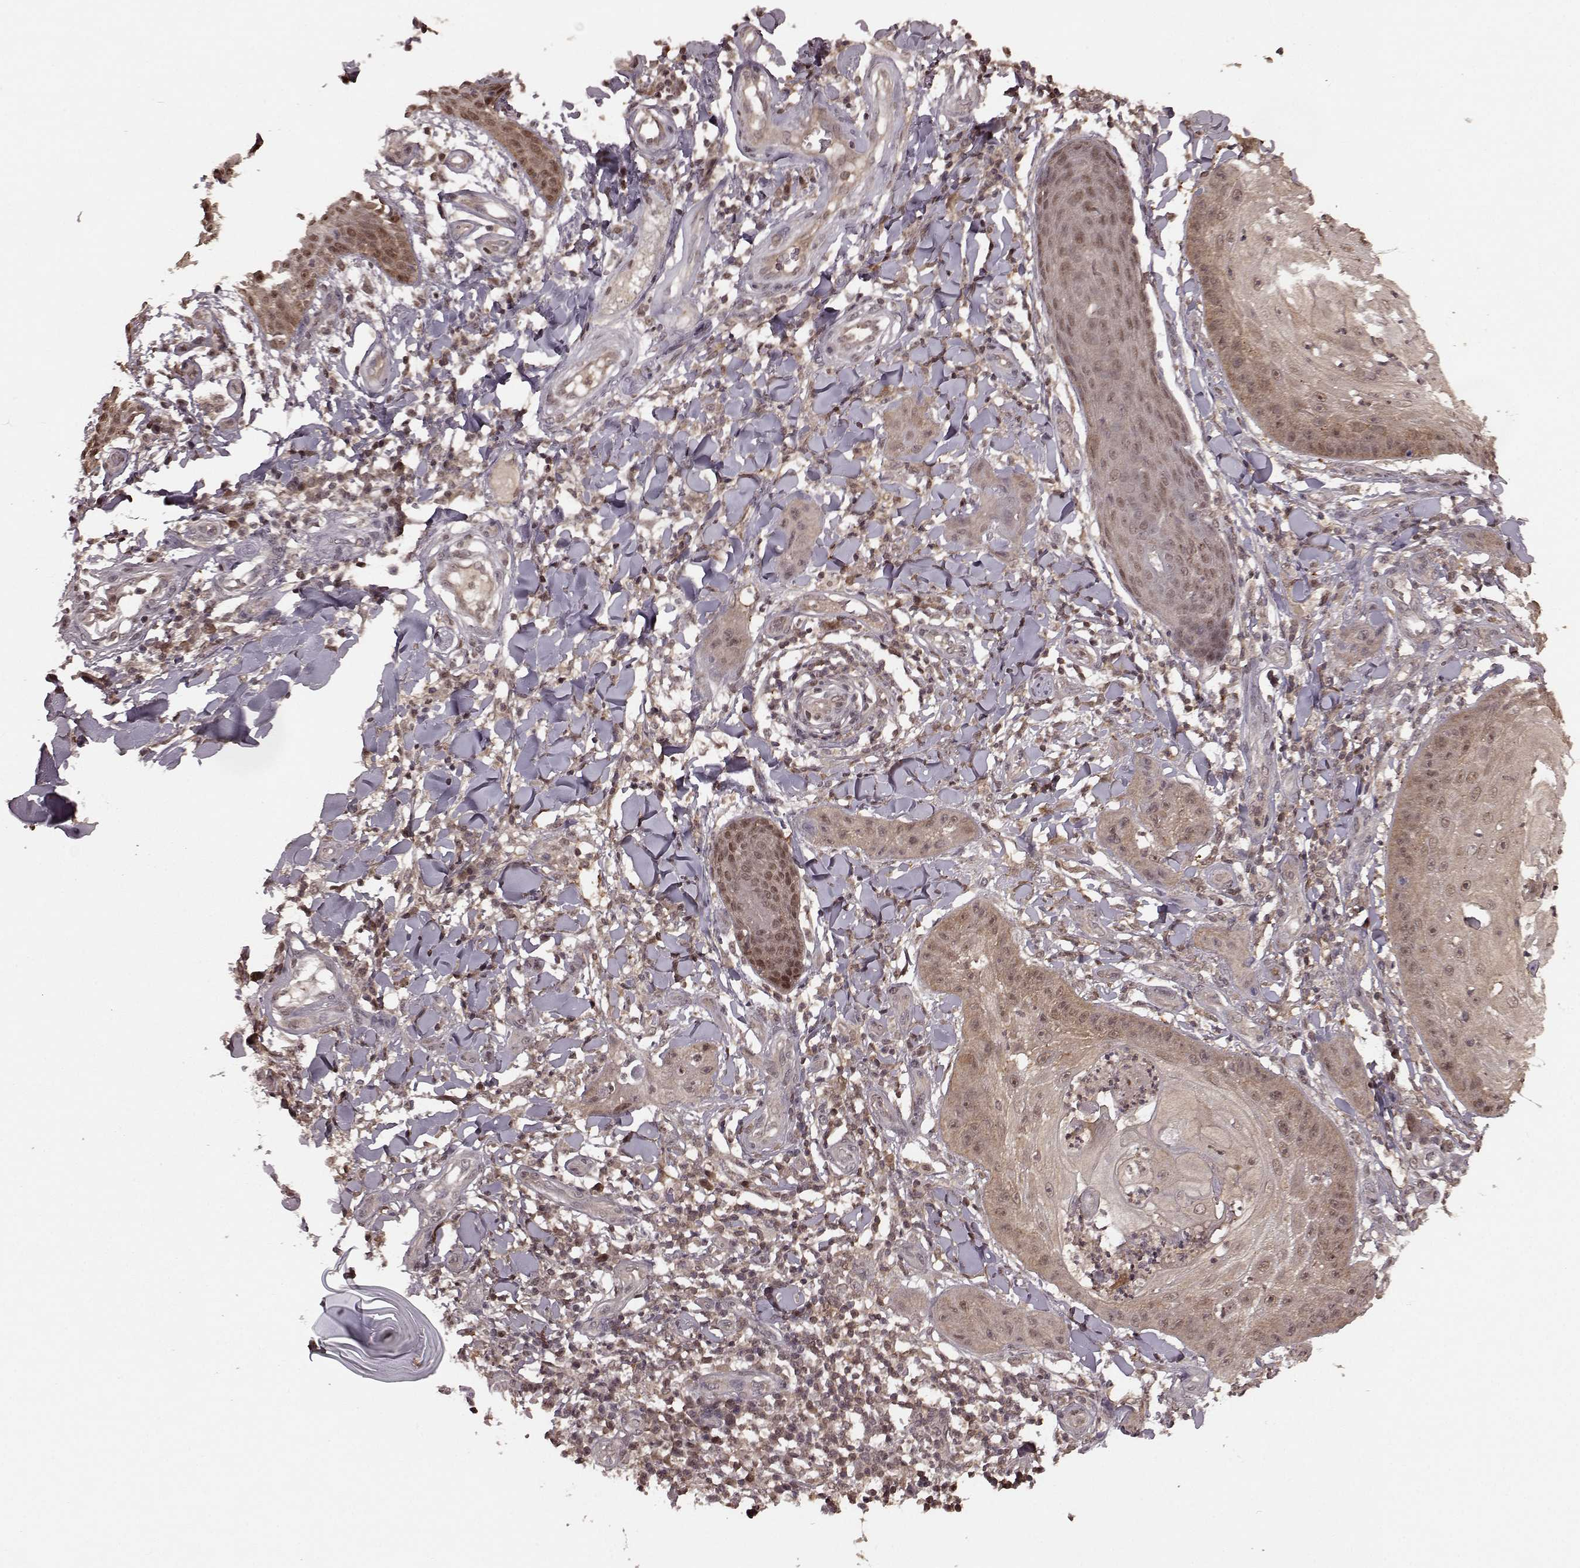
{"staining": {"intensity": "weak", "quantity": "25%-75%", "location": "cytoplasmic/membranous,nuclear"}, "tissue": "skin cancer", "cell_type": "Tumor cells", "image_type": "cancer", "snomed": [{"axis": "morphology", "description": "Squamous cell carcinoma, NOS"}, {"axis": "topography", "description": "Skin"}], "caption": "Weak cytoplasmic/membranous and nuclear protein expression is seen in about 25%-75% of tumor cells in skin cancer (squamous cell carcinoma). (DAB (3,3'-diaminobenzidine) IHC, brown staining for protein, blue staining for nuclei).", "gene": "GSS", "patient": {"sex": "male", "age": 70}}